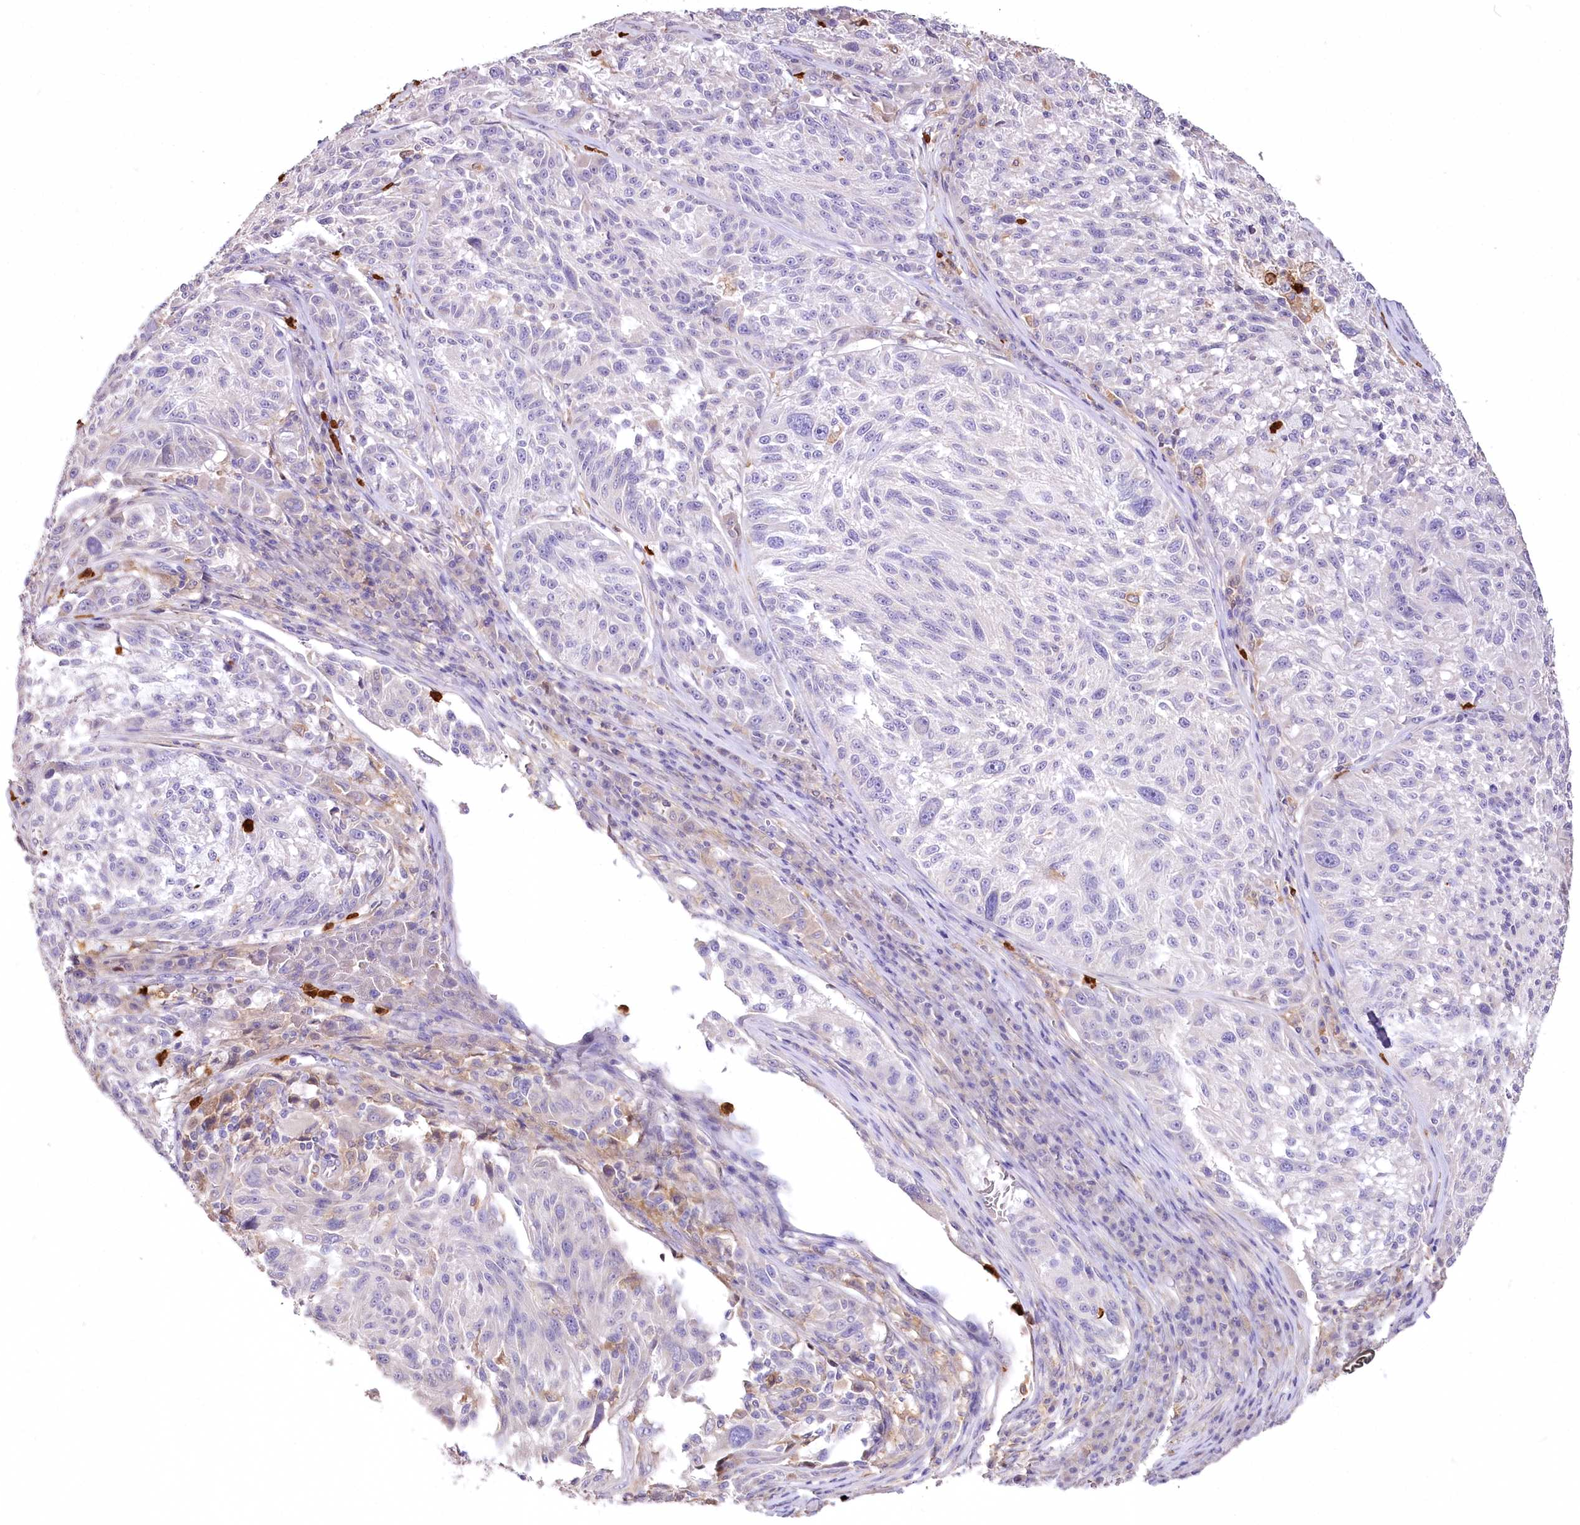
{"staining": {"intensity": "negative", "quantity": "none", "location": "none"}, "tissue": "melanoma", "cell_type": "Tumor cells", "image_type": "cancer", "snomed": [{"axis": "morphology", "description": "Malignant melanoma, NOS"}, {"axis": "topography", "description": "Skin"}], "caption": "Immunohistochemistry (IHC) photomicrograph of neoplastic tissue: malignant melanoma stained with DAB (3,3'-diaminobenzidine) exhibits no significant protein expression in tumor cells.", "gene": "DPYD", "patient": {"sex": "male", "age": 53}}